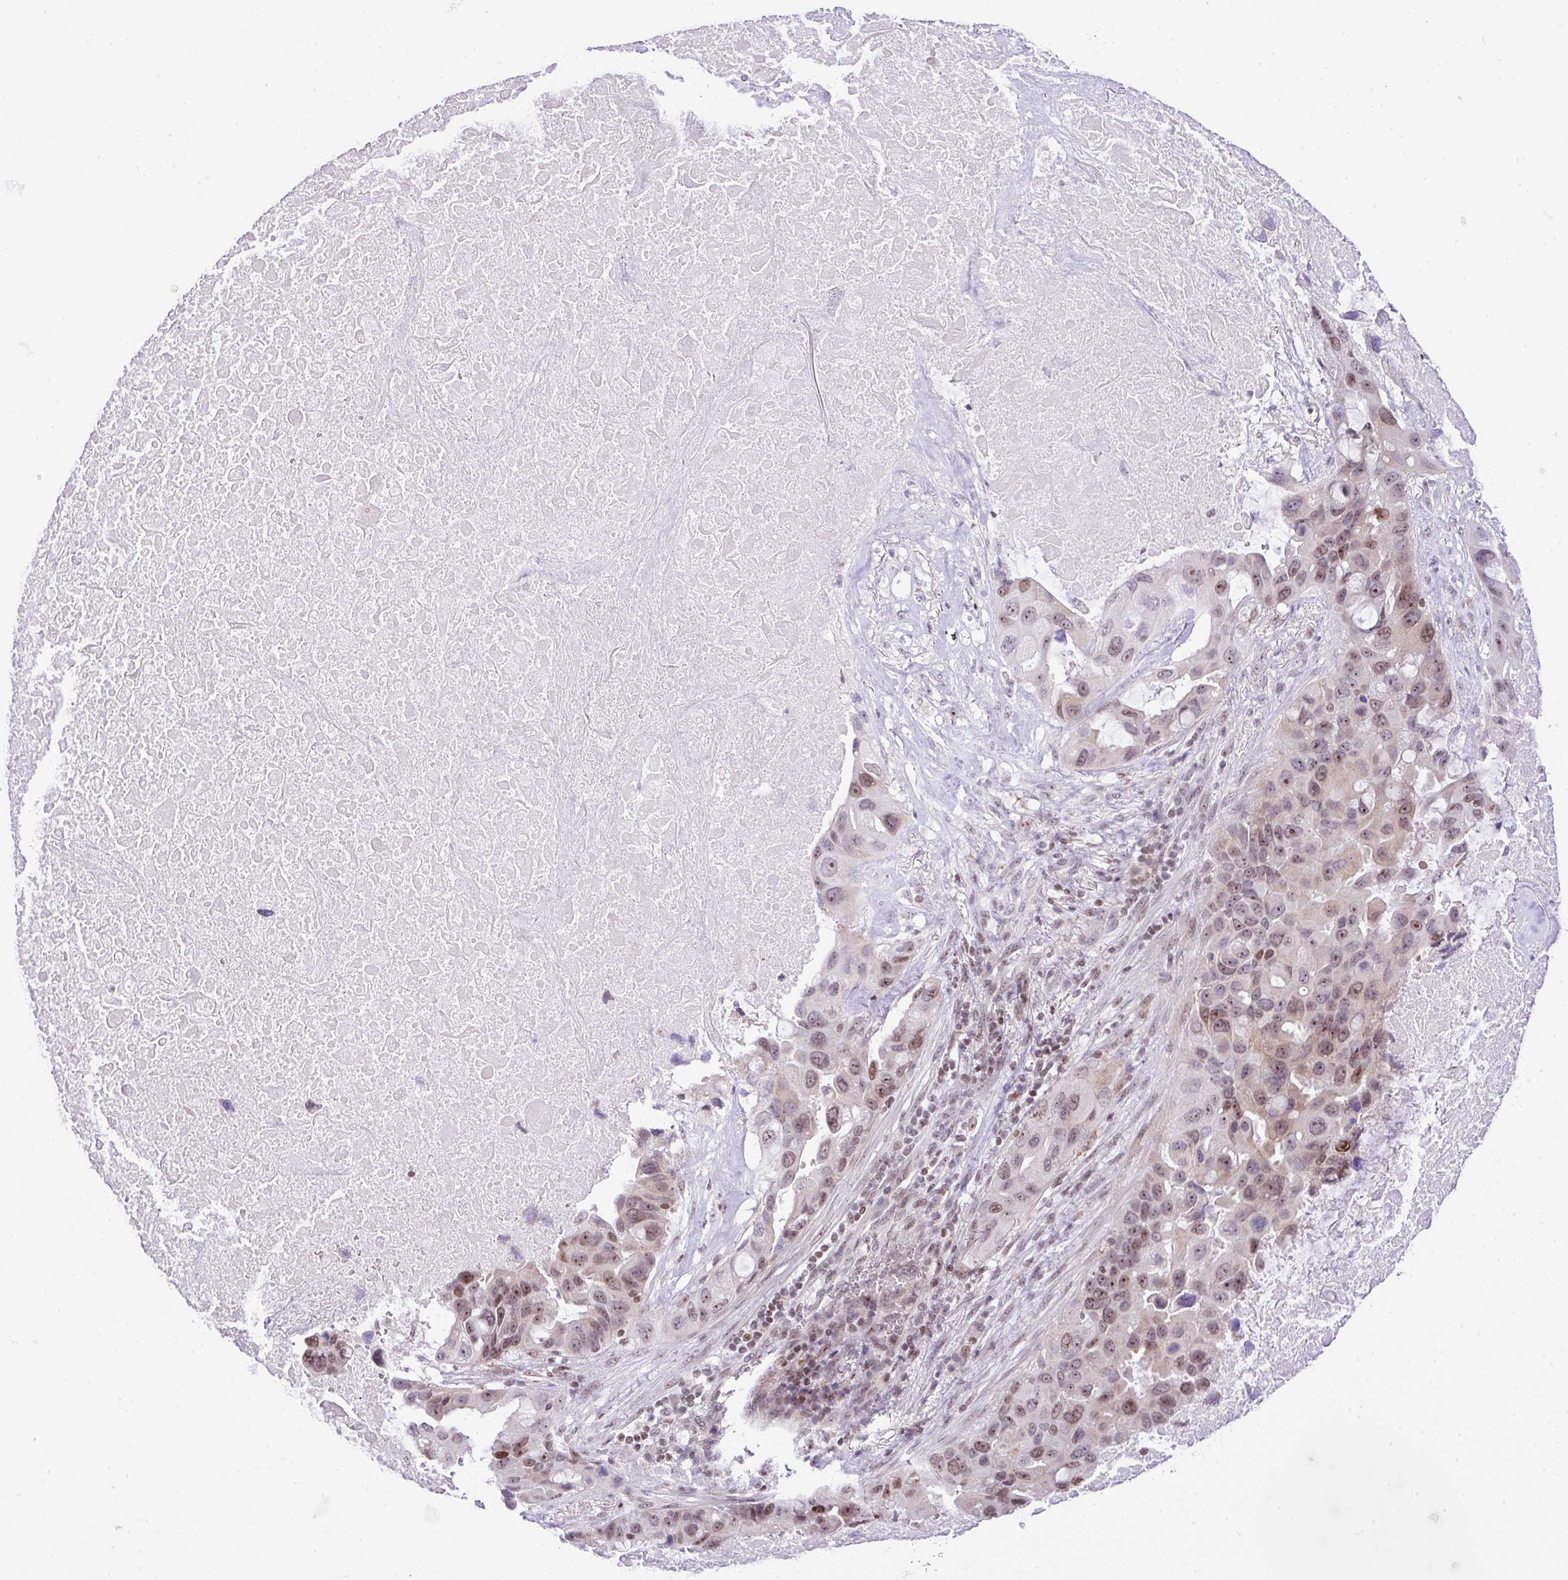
{"staining": {"intensity": "moderate", "quantity": ">75%", "location": "nuclear"}, "tissue": "lung cancer", "cell_type": "Tumor cells", "image_type": "cancer", "snomed": [{"axis": "morphology", "description": "Squamous cell carcinoma, NOS"}, {"axis": "topography", "description": "Lung"}], "caption": "Lung cancer stained with a brown dye displays moderate nuclear positive expression in about >75% of tumor cells.", "gene": "CCDC137", "patient": {"sex": "female", "age": 73}}